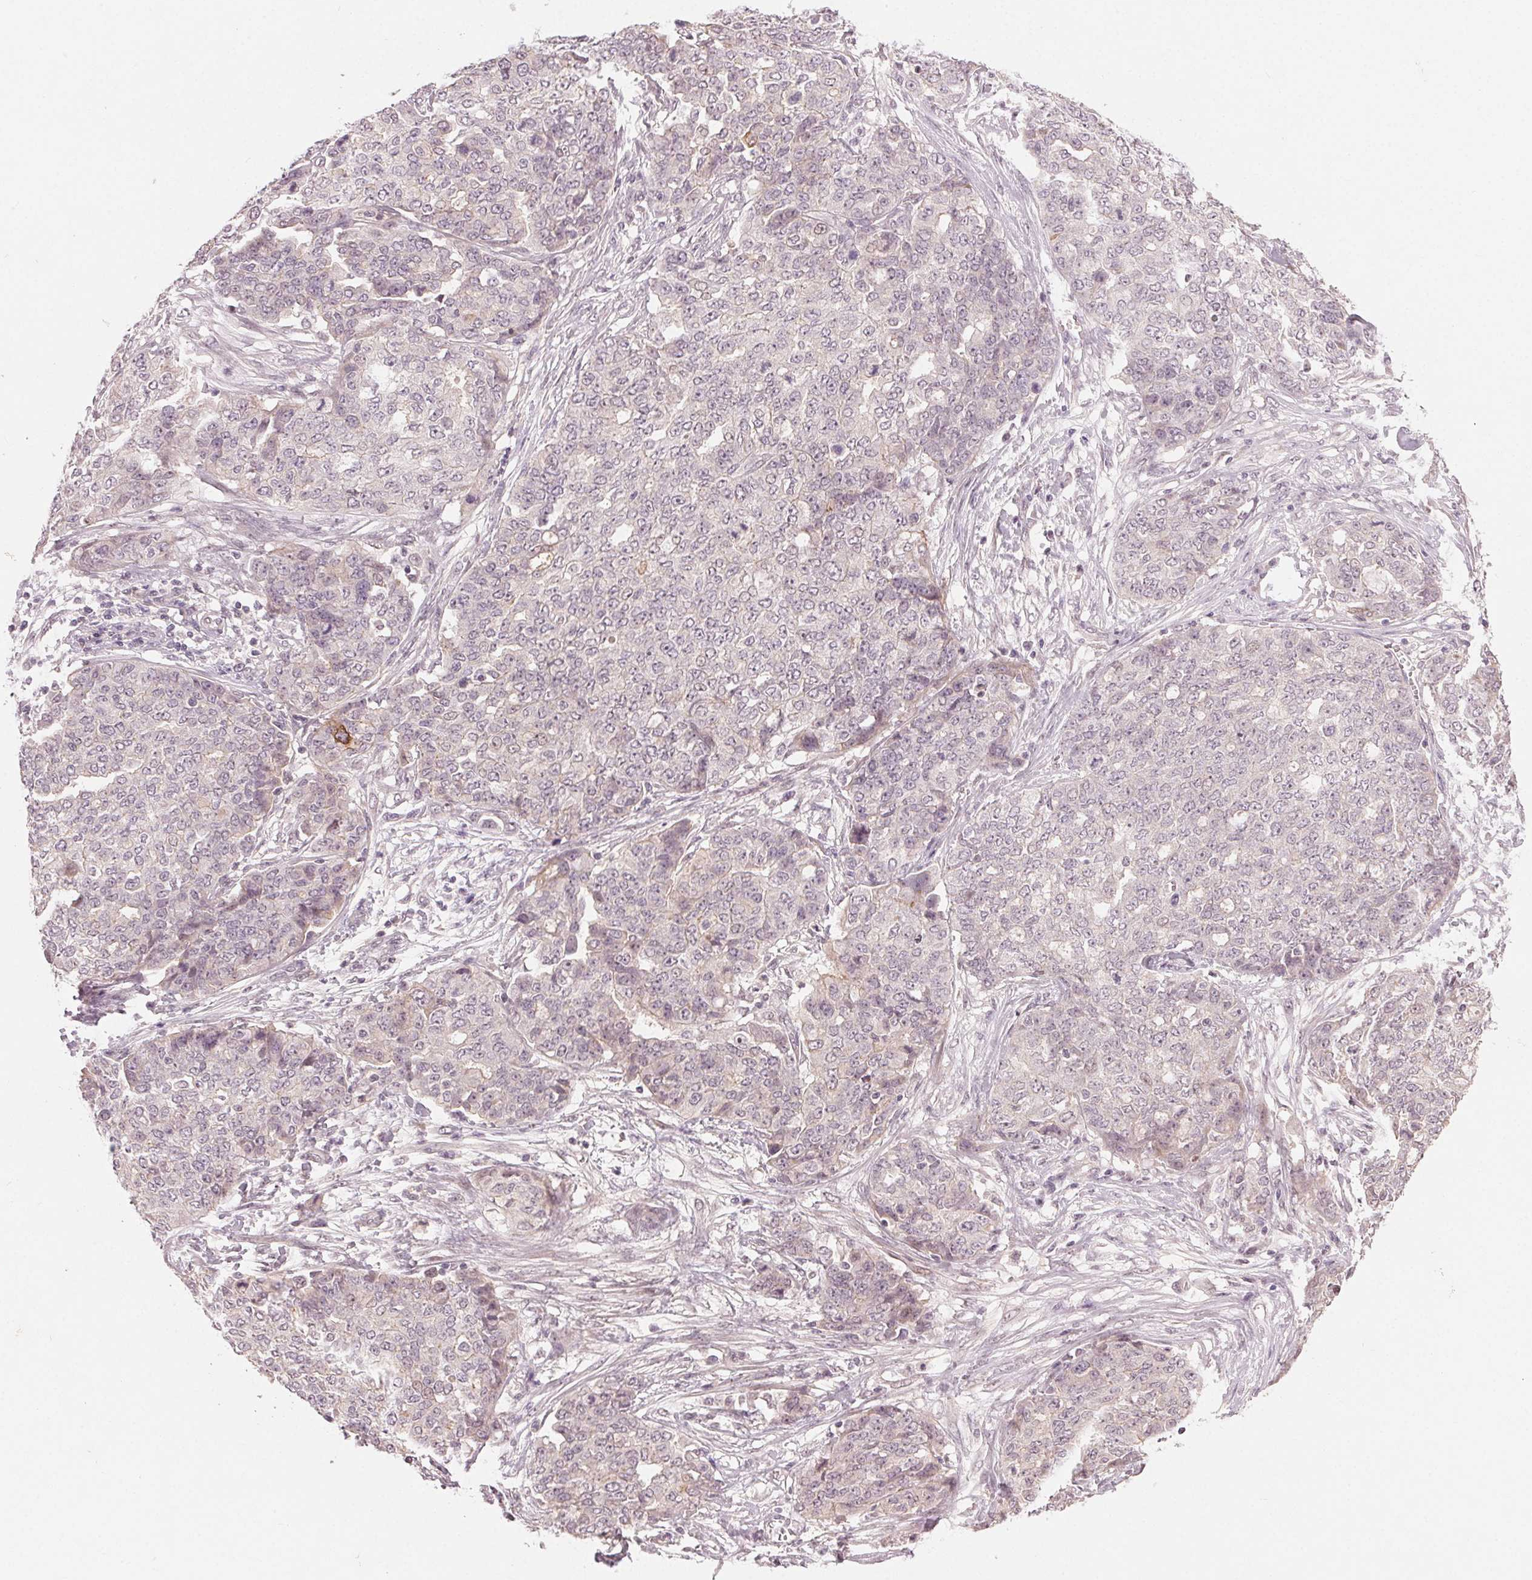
{"staining": {"intensity": "negative", "quantity": "none", "location": "none"}, "tissue": "ovarian cancer", "cell_type": "Tumor cells", "image_type": "cancer", "snomed": [{"axis": "morphology", "description": "Cystadenocarcinoma, serous, NOS"}, {"axis": "topography", "description": "Soft tissue"}, {"axis": "topography", "description": "Ovary"}], "caption": "Tumor cells show no significant protein positivity in ovarian cancer (serous cystadenocarcinoma).", "gene": "TUB", "patient": {"sex": "female", "age": 57}}